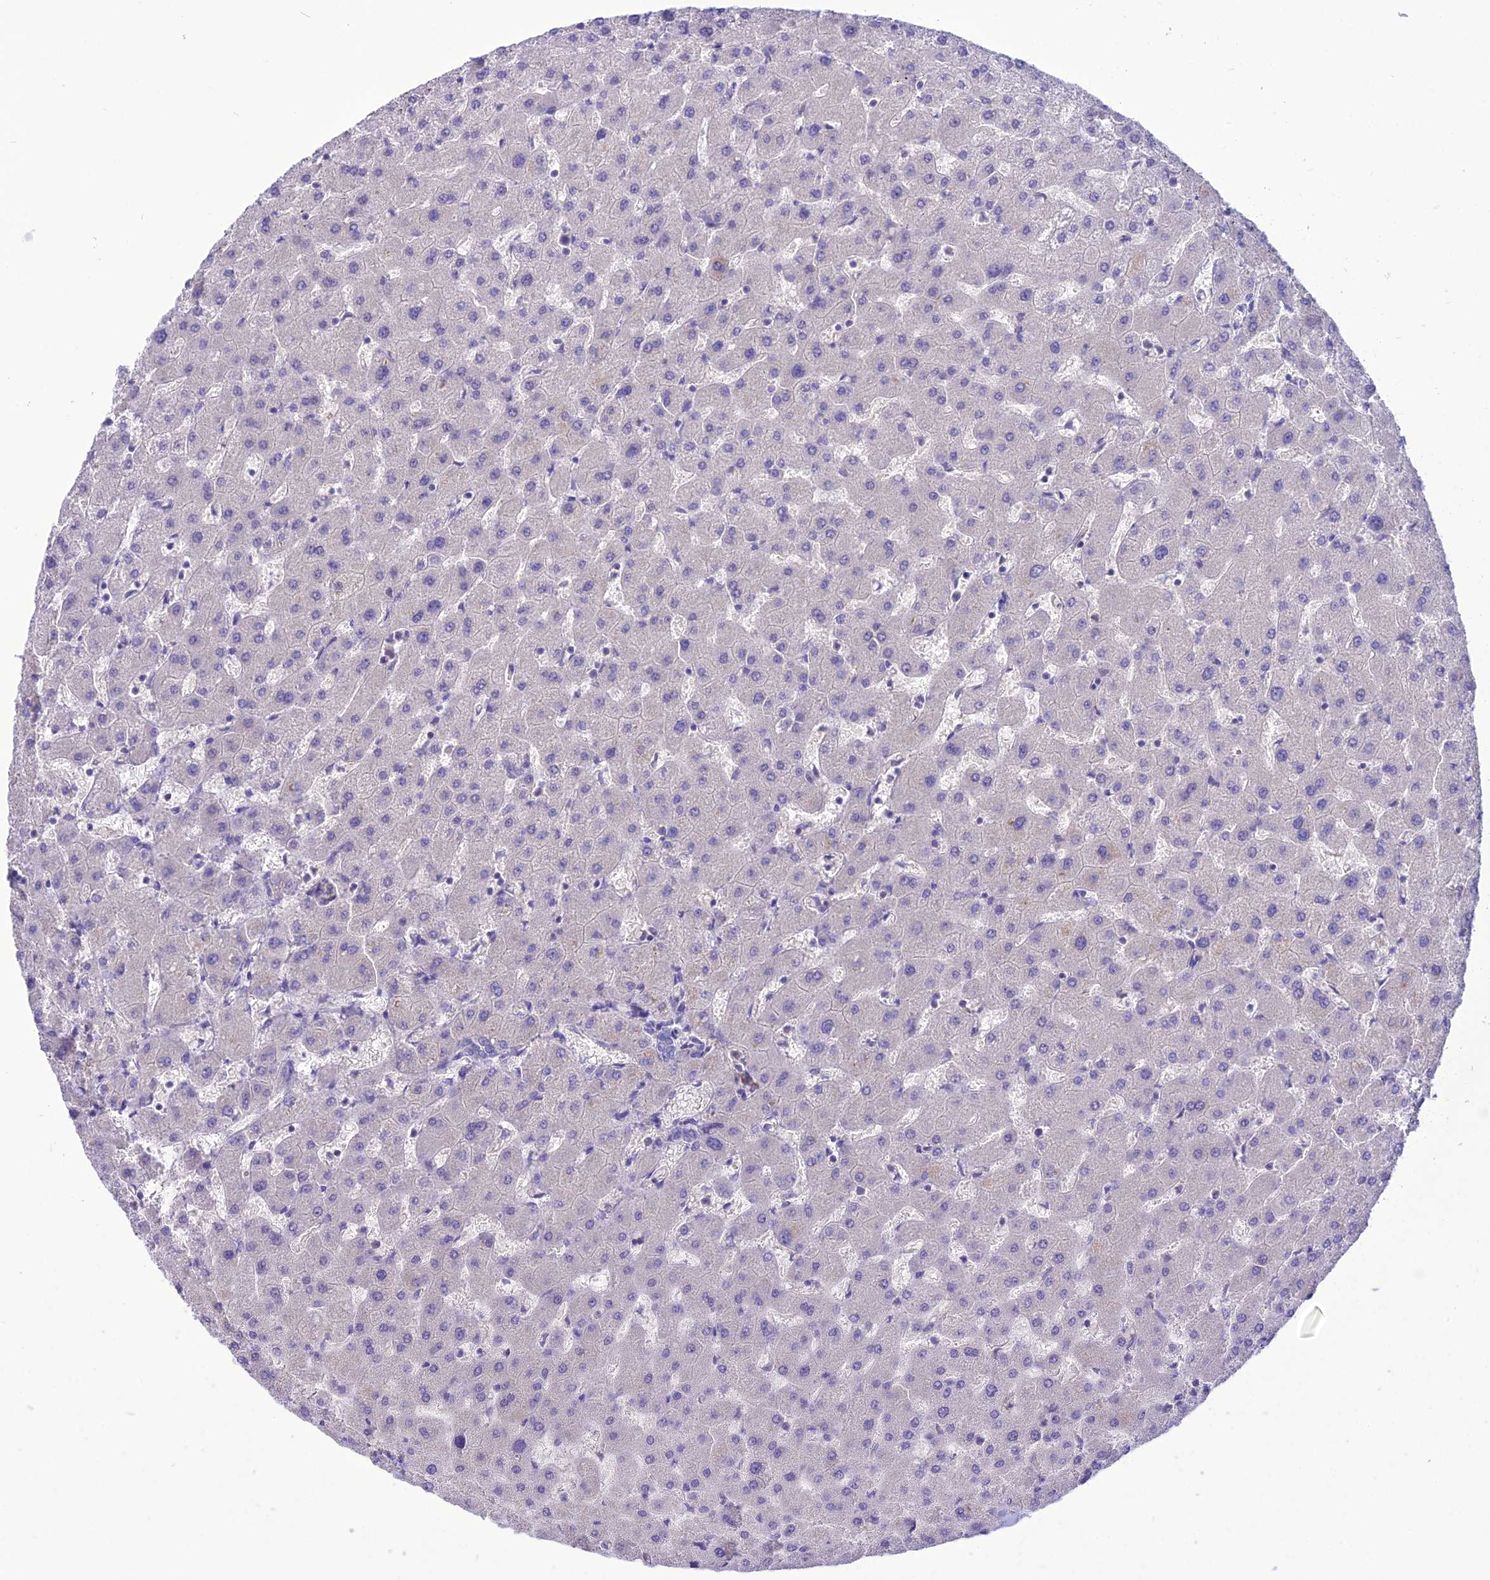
{"staining": {"intensity": "negative", "quantity": "none", "location": "none"}, "tissue": "liver", "cell_type": "Cholangiocytes", "image_type": "normal", "snomed": [{"axis": "morphology", "description": "Normal tissue, NOS"}, {"axis": "topography", "description": "Liver"}], "caption": "Immunohistochemistry micrograph of normal liver: human liver stained with DAB (3,3'-diaminobenzidine) shows no significant protein positivity in cholangiocytes. (DAB (3,3'-diaminobenzidine) immunohistochemistry (IHC) visualized using brightfield microscopy, high magnification).", "gene": "TEKT3", "patient": {"sex": "female", "age": 63}}